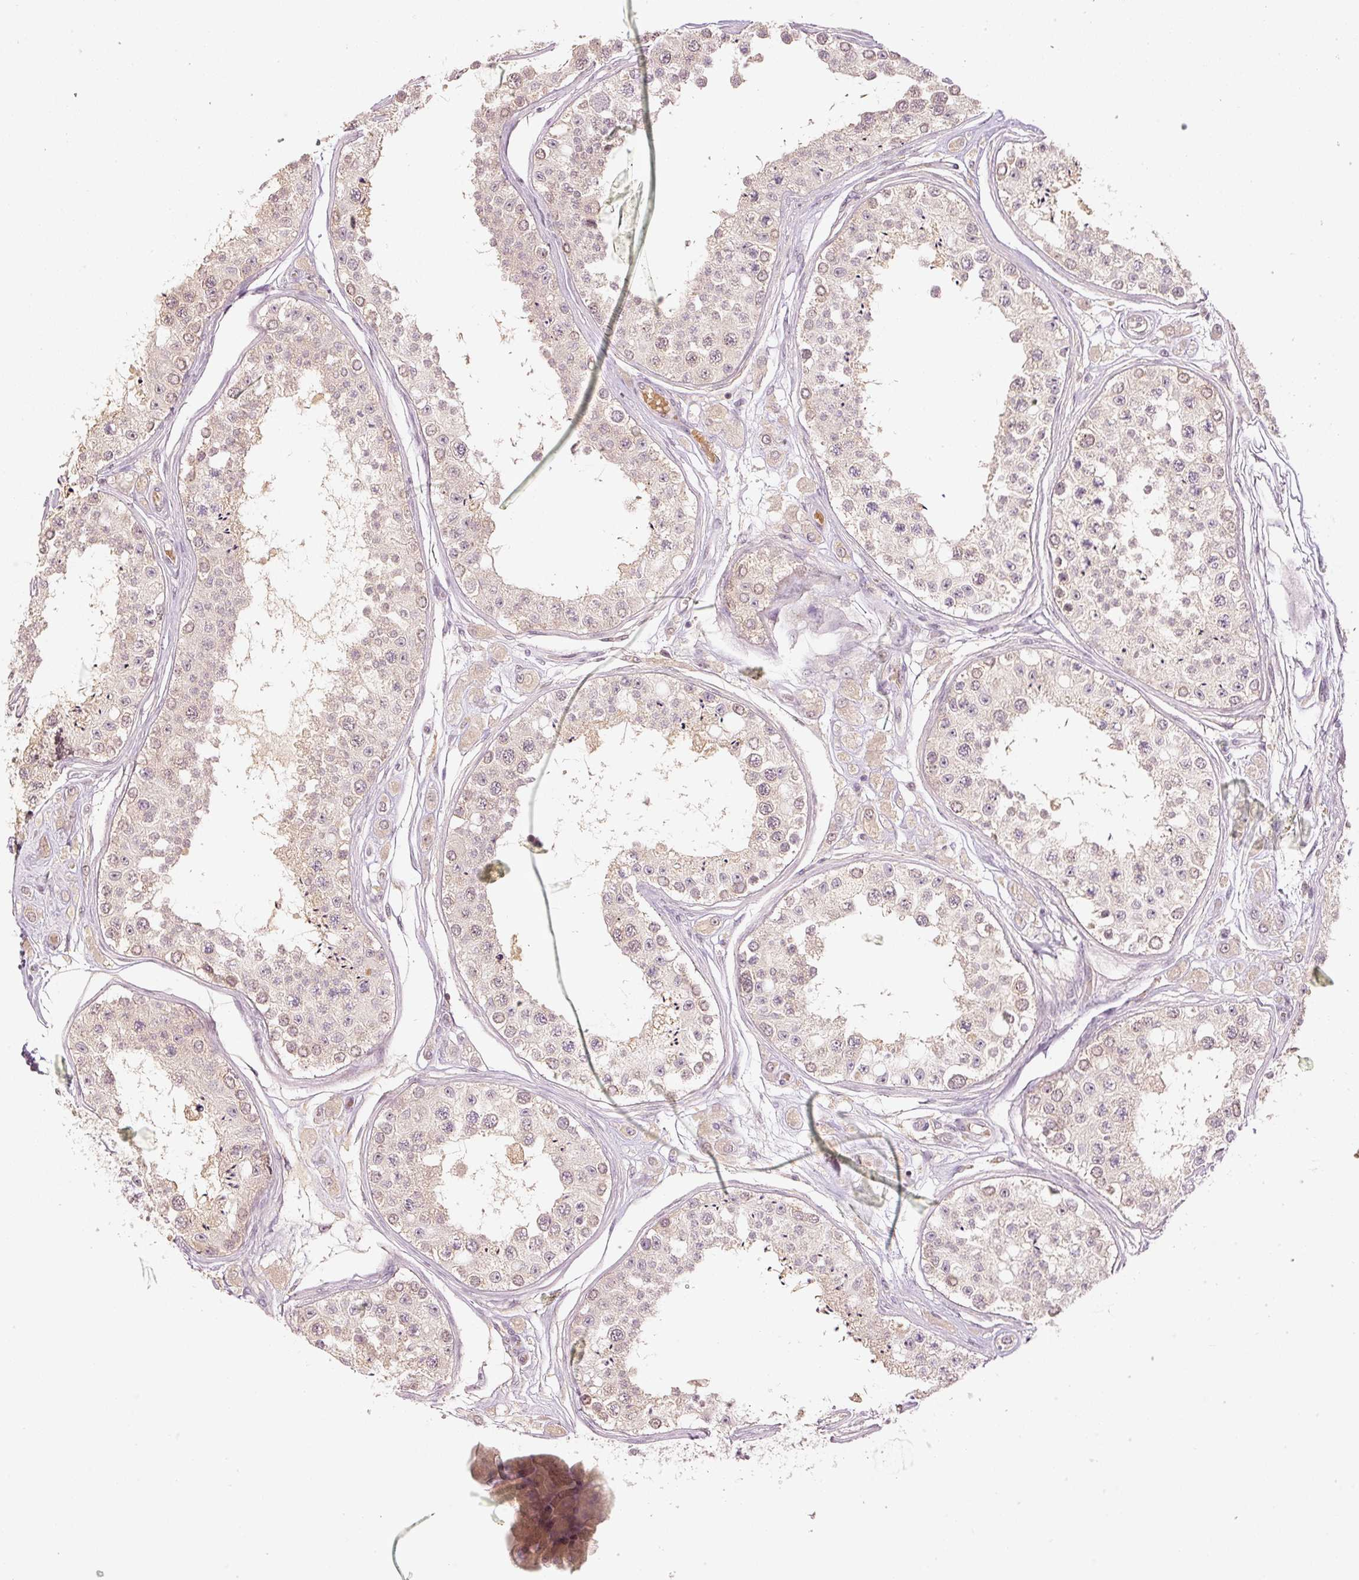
{"staining": {"intensity": "negative", "quantity": "none", "location": "none"}, "tissue": "testis", "cell_type": "Cells in seminiferous ducts", "image_type": "normal", "snomed": [{"axis": "morphology", "description": "Normal tissue, NOS"}, {"axis": "topography", "description": "Testis"}], "caption": "A micrograph of testis stained for a protein reveals no brown staining in cells in seminiferous ducts. (DAB (3,3'-diaminobenzidine) immunohistochemistry (IHC), high magnification).", "gene": "GZMA", "patient": {"sex": "male", "age": 25}}